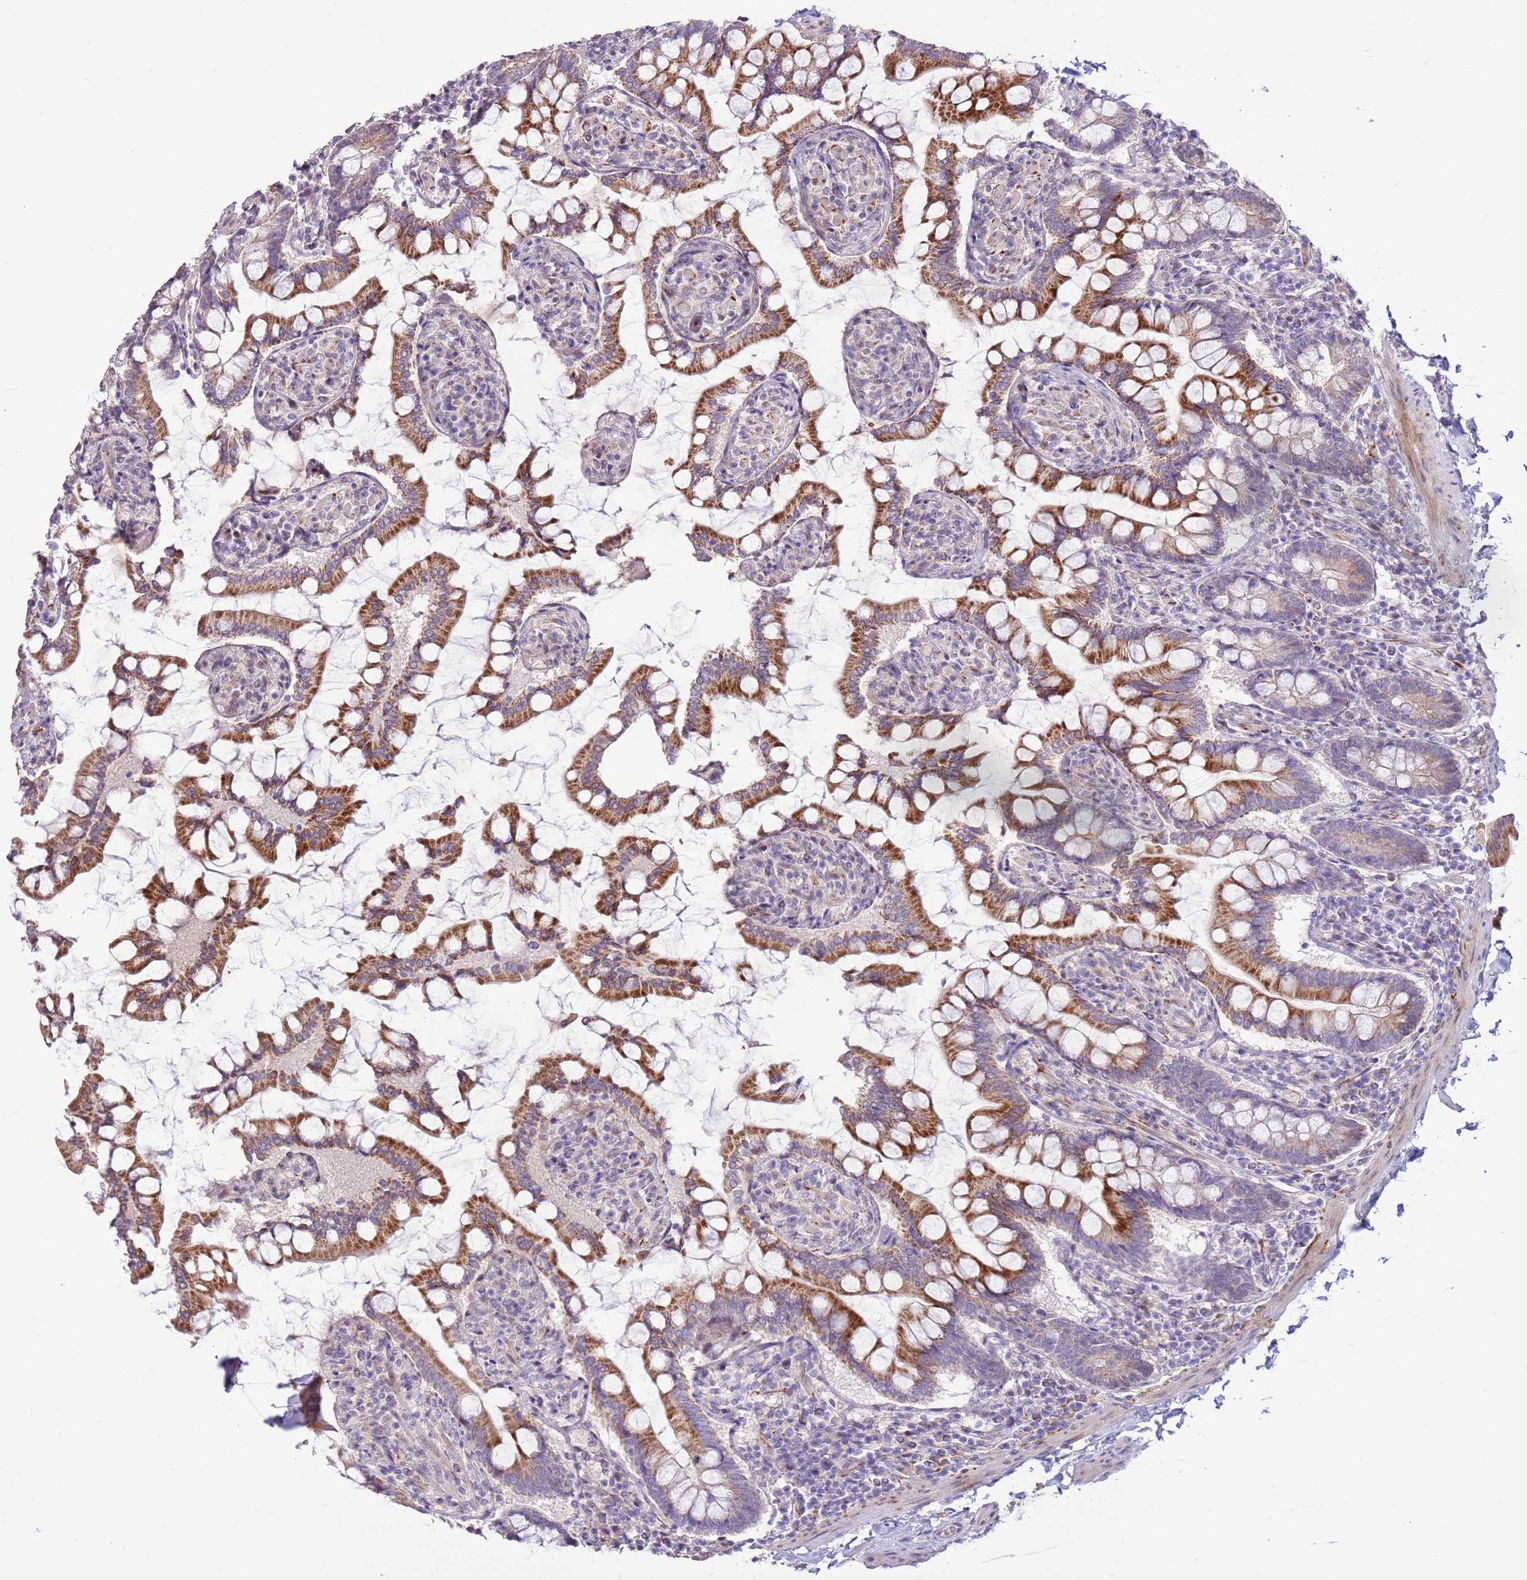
{"staining": {"intensity": "moderate", "quantity": ">75%", "location": "cytoplasmic/membranous"}, "tissue": "small intestine", "cell_type": "Glandular cells", "image_type": "normal", "snomed": [{"axis": "morphology", "description": "Normal tissue, NOS"}, {"axis": "topography", "description": "Small intestine"}], "caption": "Glandular cells display medium levels of moderate cytoplasmic/membranous expression in about >75% of cells in normal human small intestine.", "gene": "LGI4", "patient": {"sex": "male", "age": 41}}